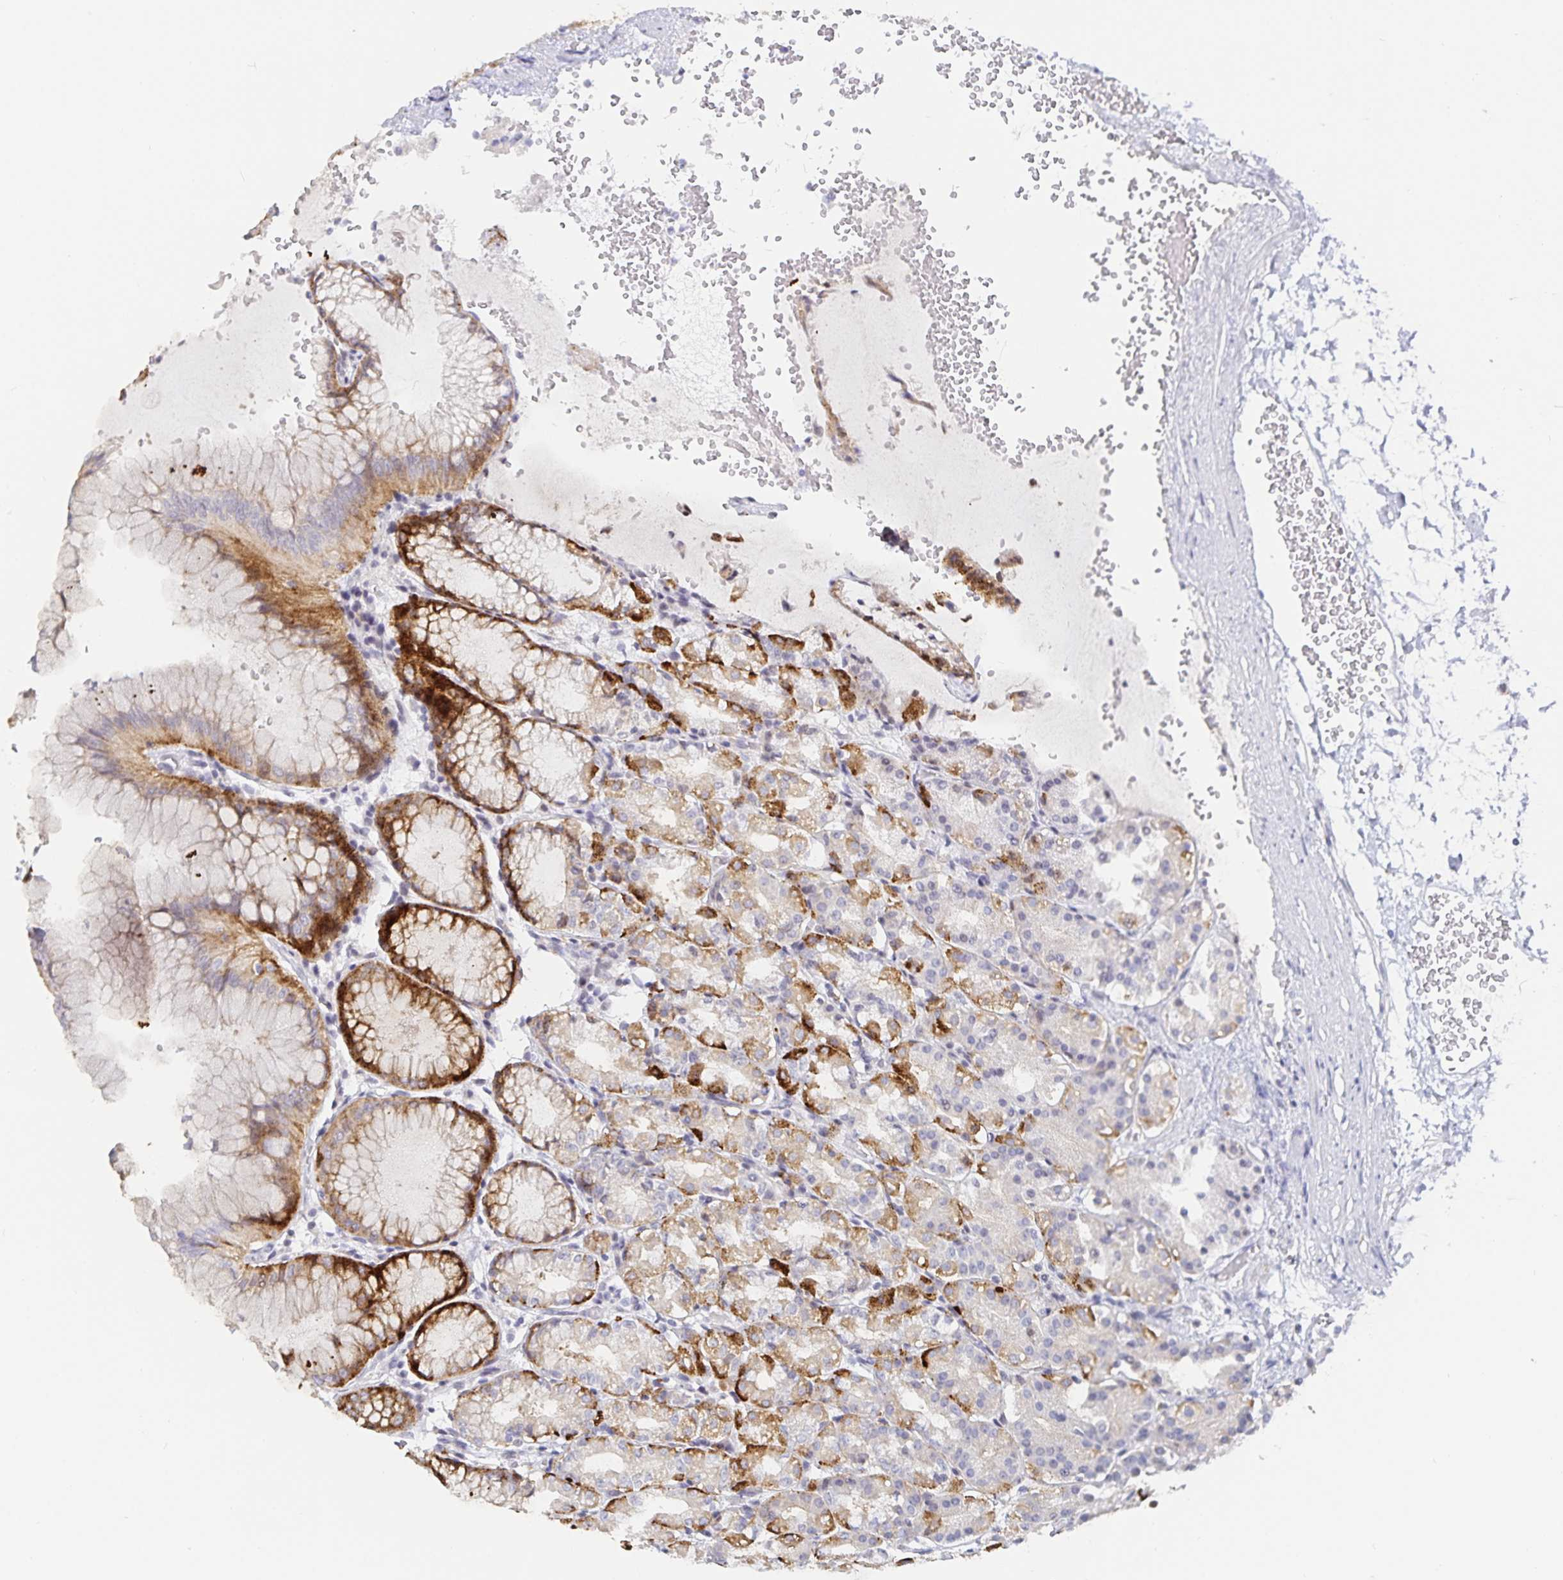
{"staining": {"intensity": "strong", "quantity": "25%-75%", "location": "cytoplasmic/membranous"}, "tissue": "stomach", "cell_type": "Glandular cells", "image_type": "normal", "snomed": [{"axis": "morphology", "description": "Normal tissue, NOS"}, {"axis": "topography", "description": "Stomach"}], "caption": "Stomach stained with DAB (3,3'-diaminobenzidine) immunohistochemistry shows high levels of strong cytoplasmic/membranous staining in approximately 25%-75% of glandular cells.", "gene": "S100G", "patient": {"sex": "female", "age": 57}}